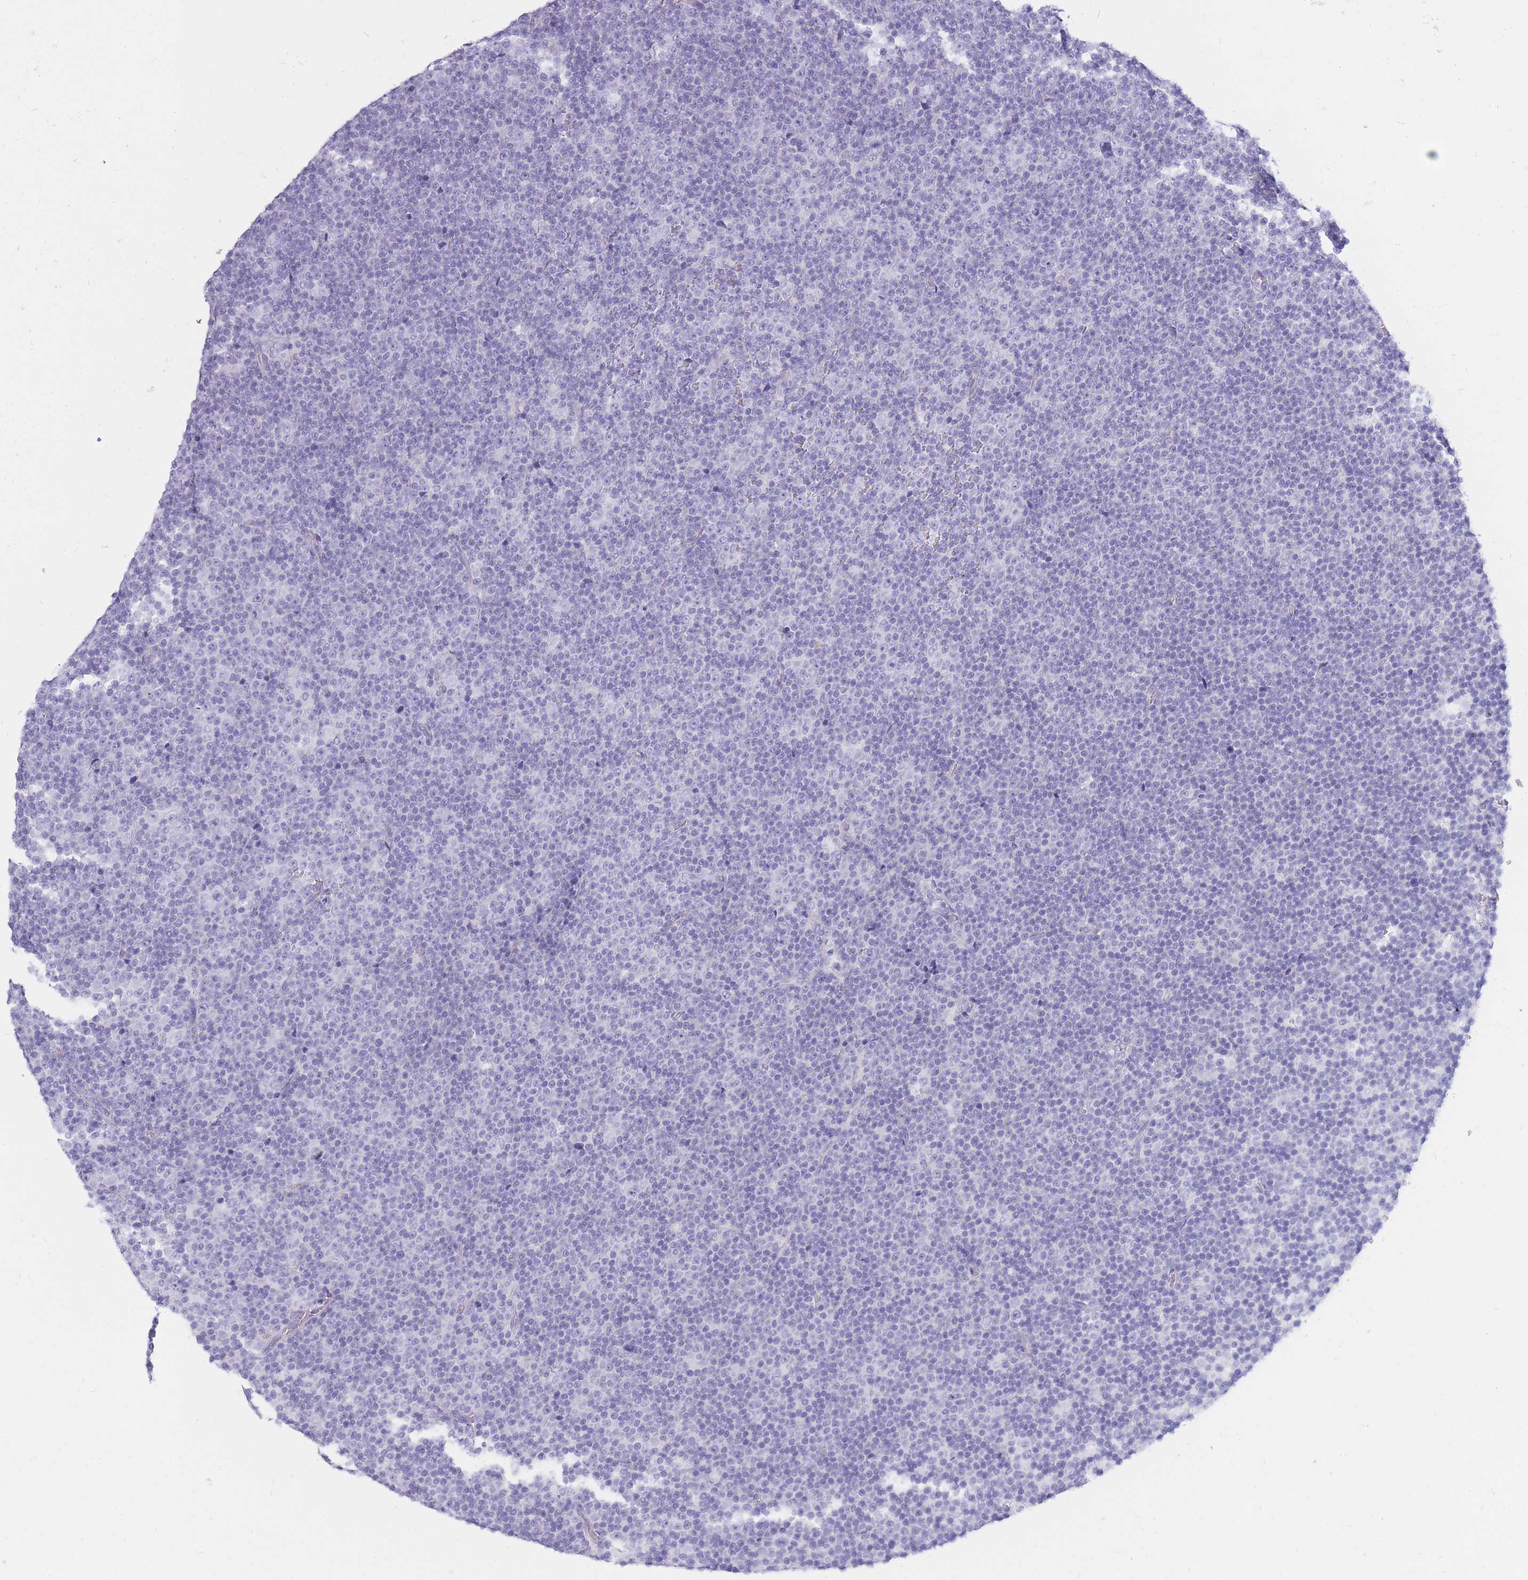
{"staining": {"intensity": "negative", "quantity": "none", "location": "none"}, "tissue": "lymphoma", "cell_type": "Tumor cells", "image_type": "cancer", "snomed": [{"axis": "morphology", "description": "Malignant lymphoma, non-Hodgkin's type, Low grade"}, {"axis": "topography", "description": "Lymph node"}], "caption": "Tumor cells are negative for protein expression in human lymphoma.", "gene": "CYP21A2", "patient": {"sex": "female", "age": 67}}